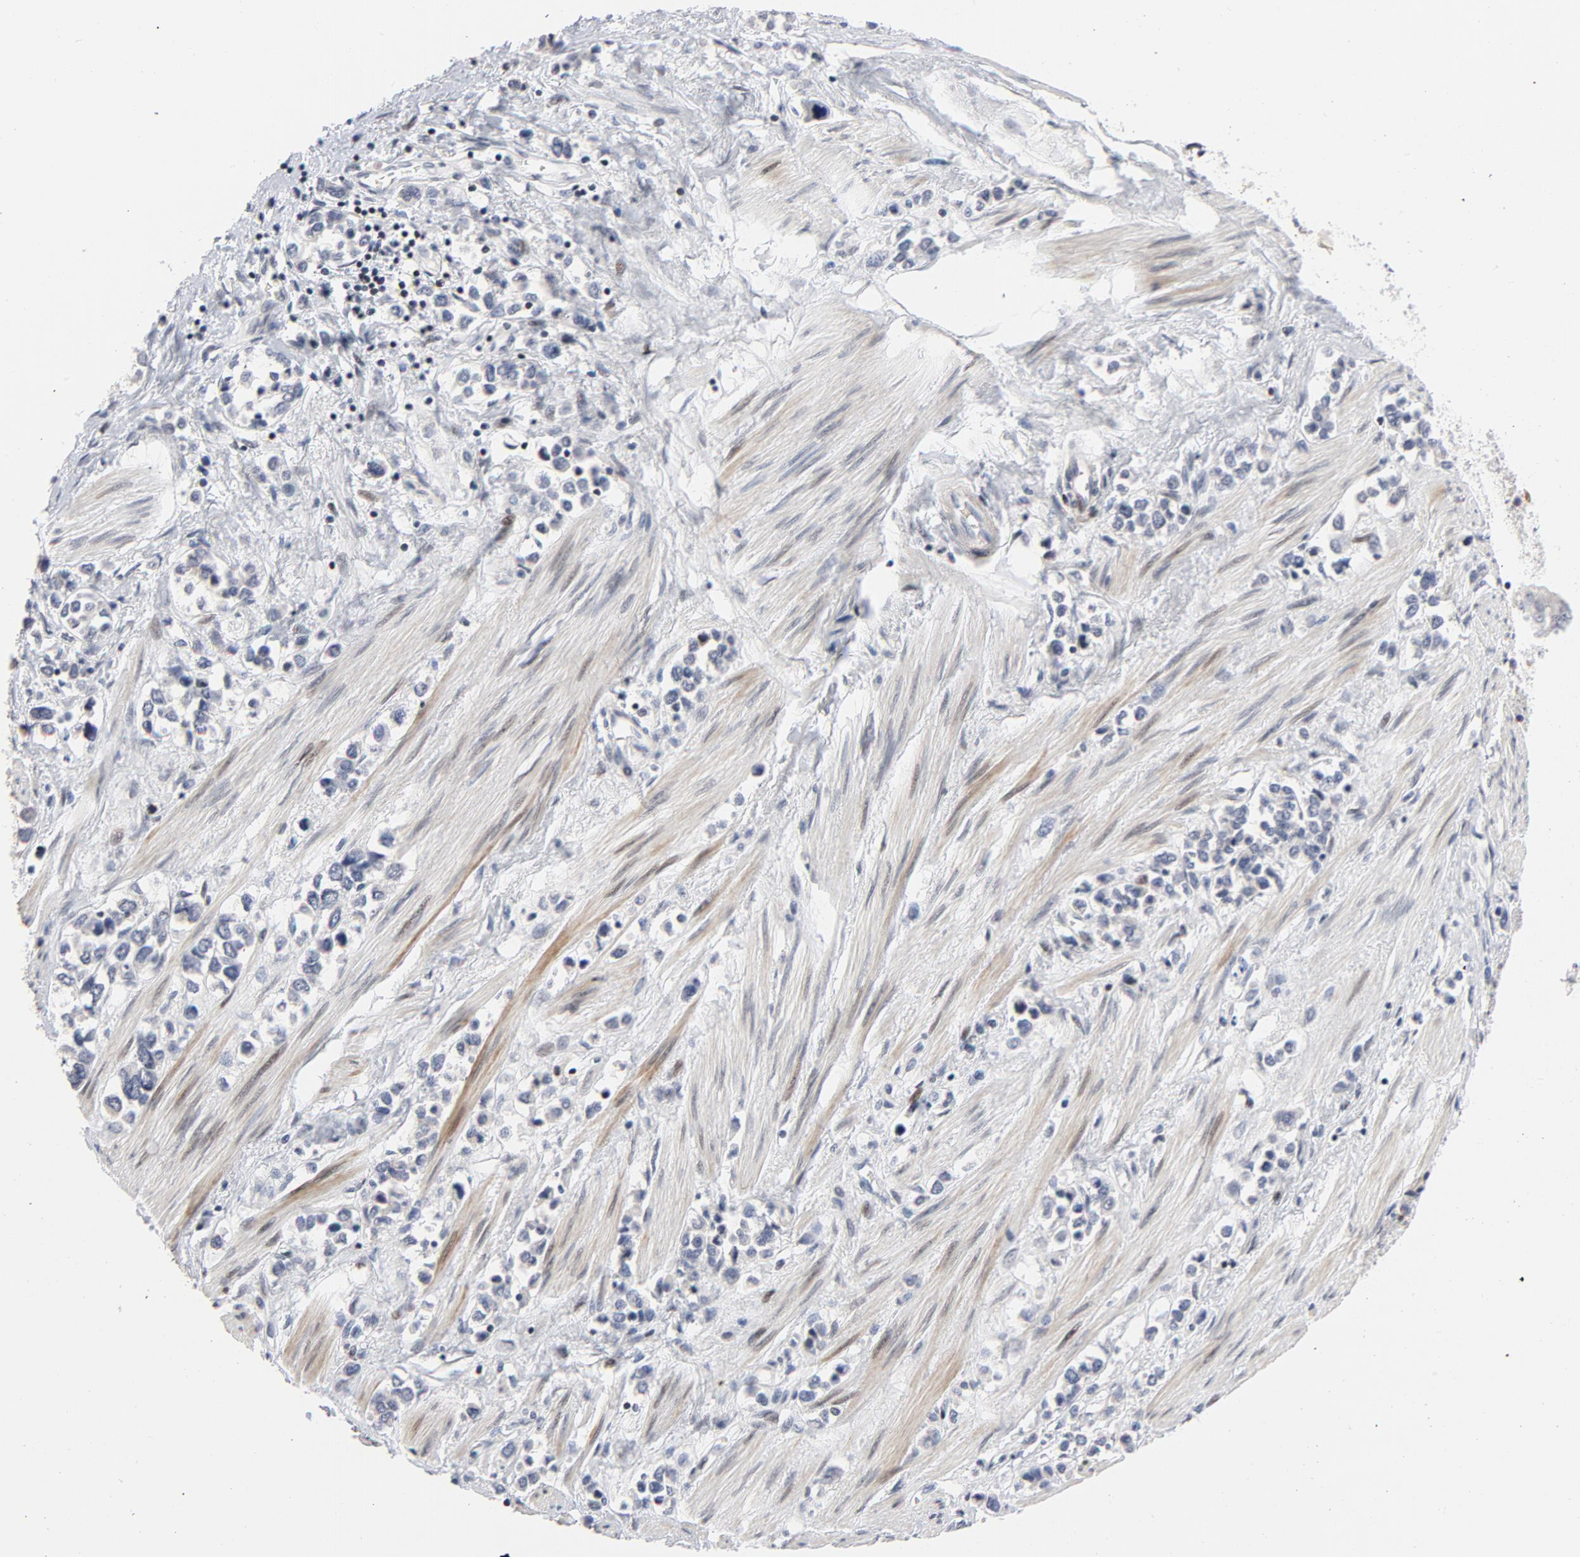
{"staining": {"intensity": "negative", "quantity": "none", "location": "none"}, "tissue": "stomach cancer", "cell_type": "Tumor cells", "image_type": "cancer", "snomed": [{"axis": "morphology", "description": "Adenocarcinoma, NOS"}, {"axis": "topography", "description": "Stomach, upper"}], "caption": "This is an IHC histopathology image of adenocarcinoma (stomach). There is no staining in tumor cells.", "gene": "NFIC", "patient": {"sex": "male", "age": 76}}